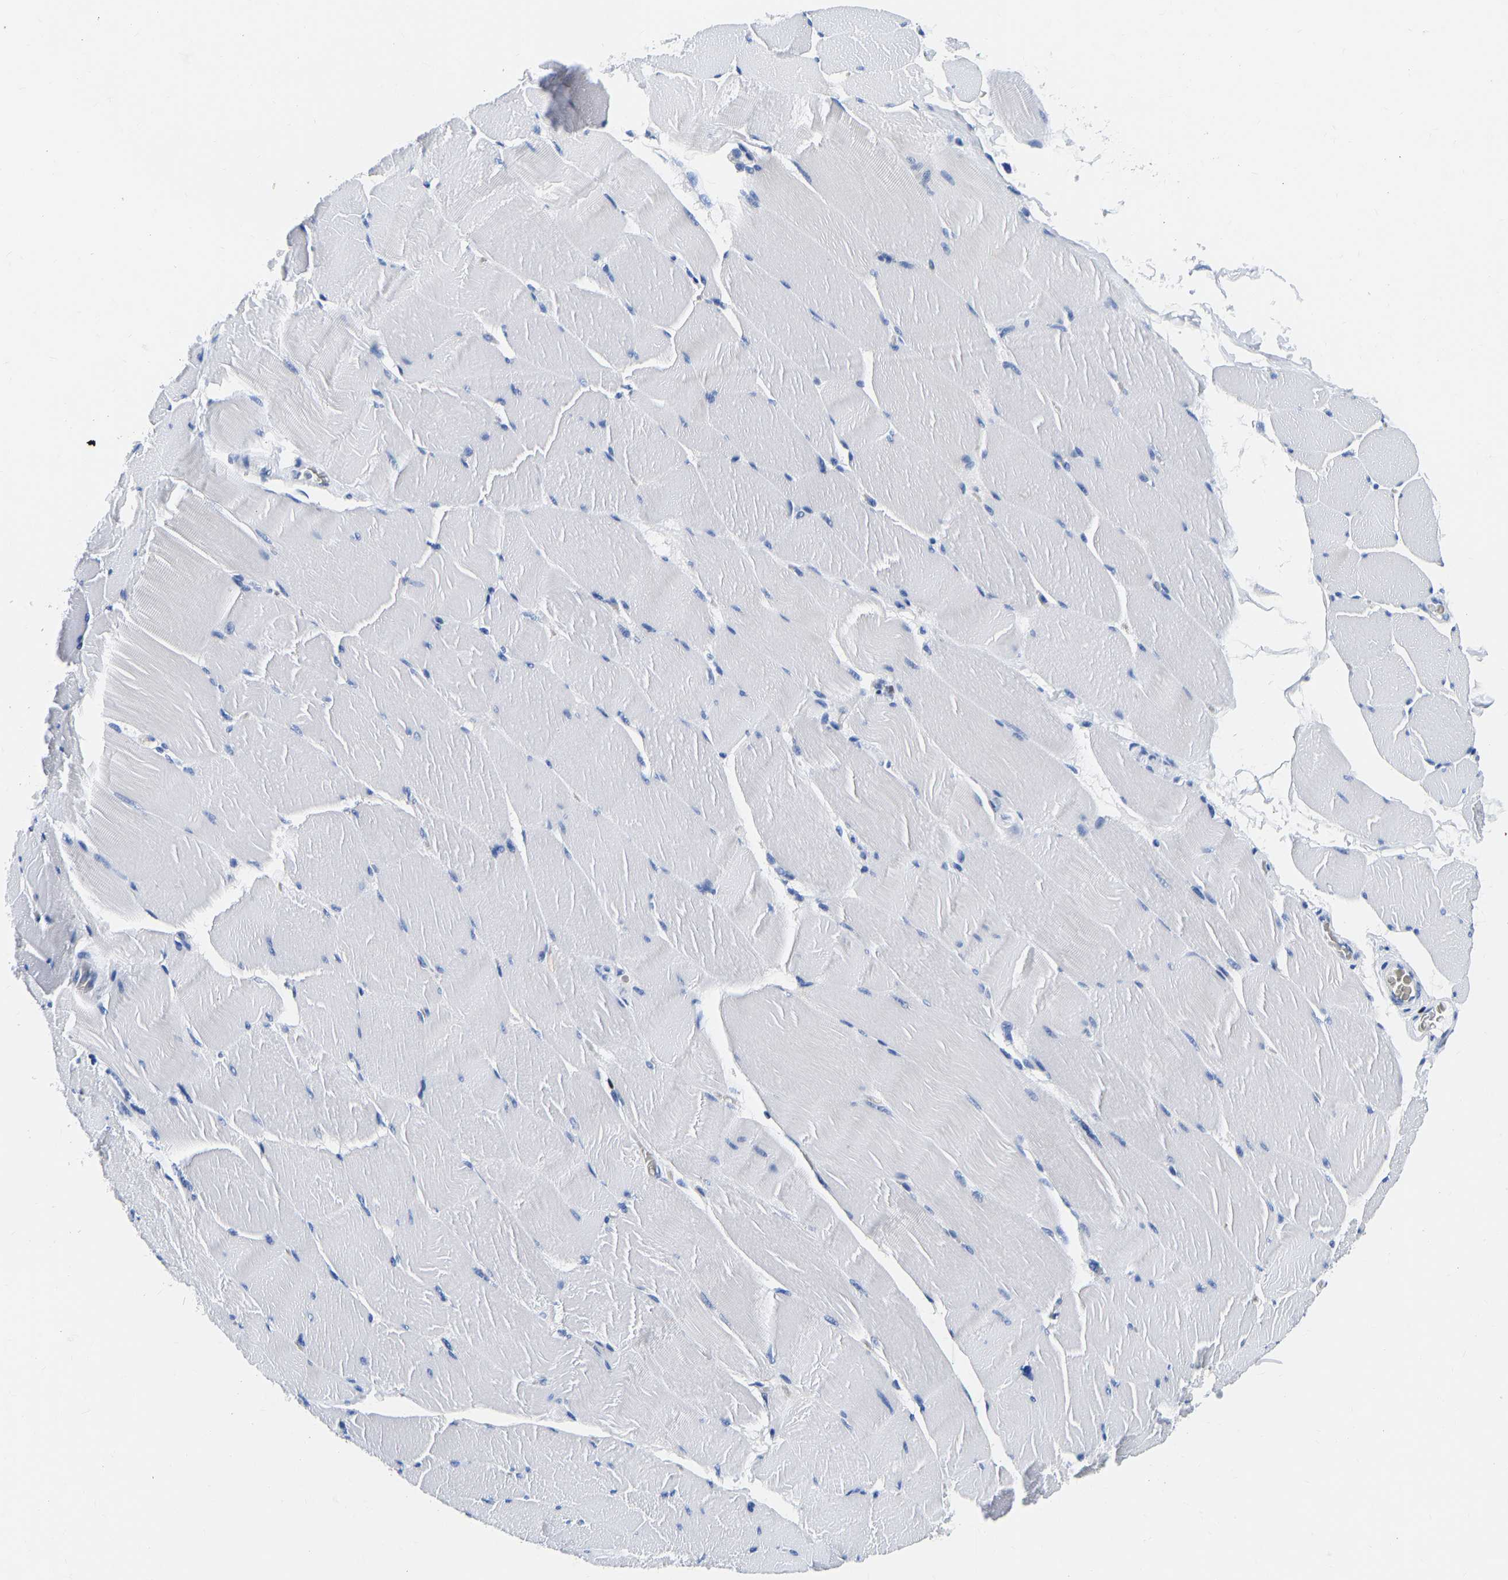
{"staining": {"intensity": "negative", "quantity": "none", "location": "none"}, "tissue": "skeletal muscle", "cell_type": "Myocytes", "image_type": "normal", "snomed": [{"axis": "morphology", "description": "Normal tissue, NOS"}, {"axis": "topography", "description": "Skeletal muscle"}], "caption": "DAB immunohistochemical staining of benign skeletal muscle shows no significant positivity in myocytes. (Immunohistochemistry, brightfield microscopy, high magnification).", "gene": "TCF7", "patient": {"sex": "male", "age": 62}}